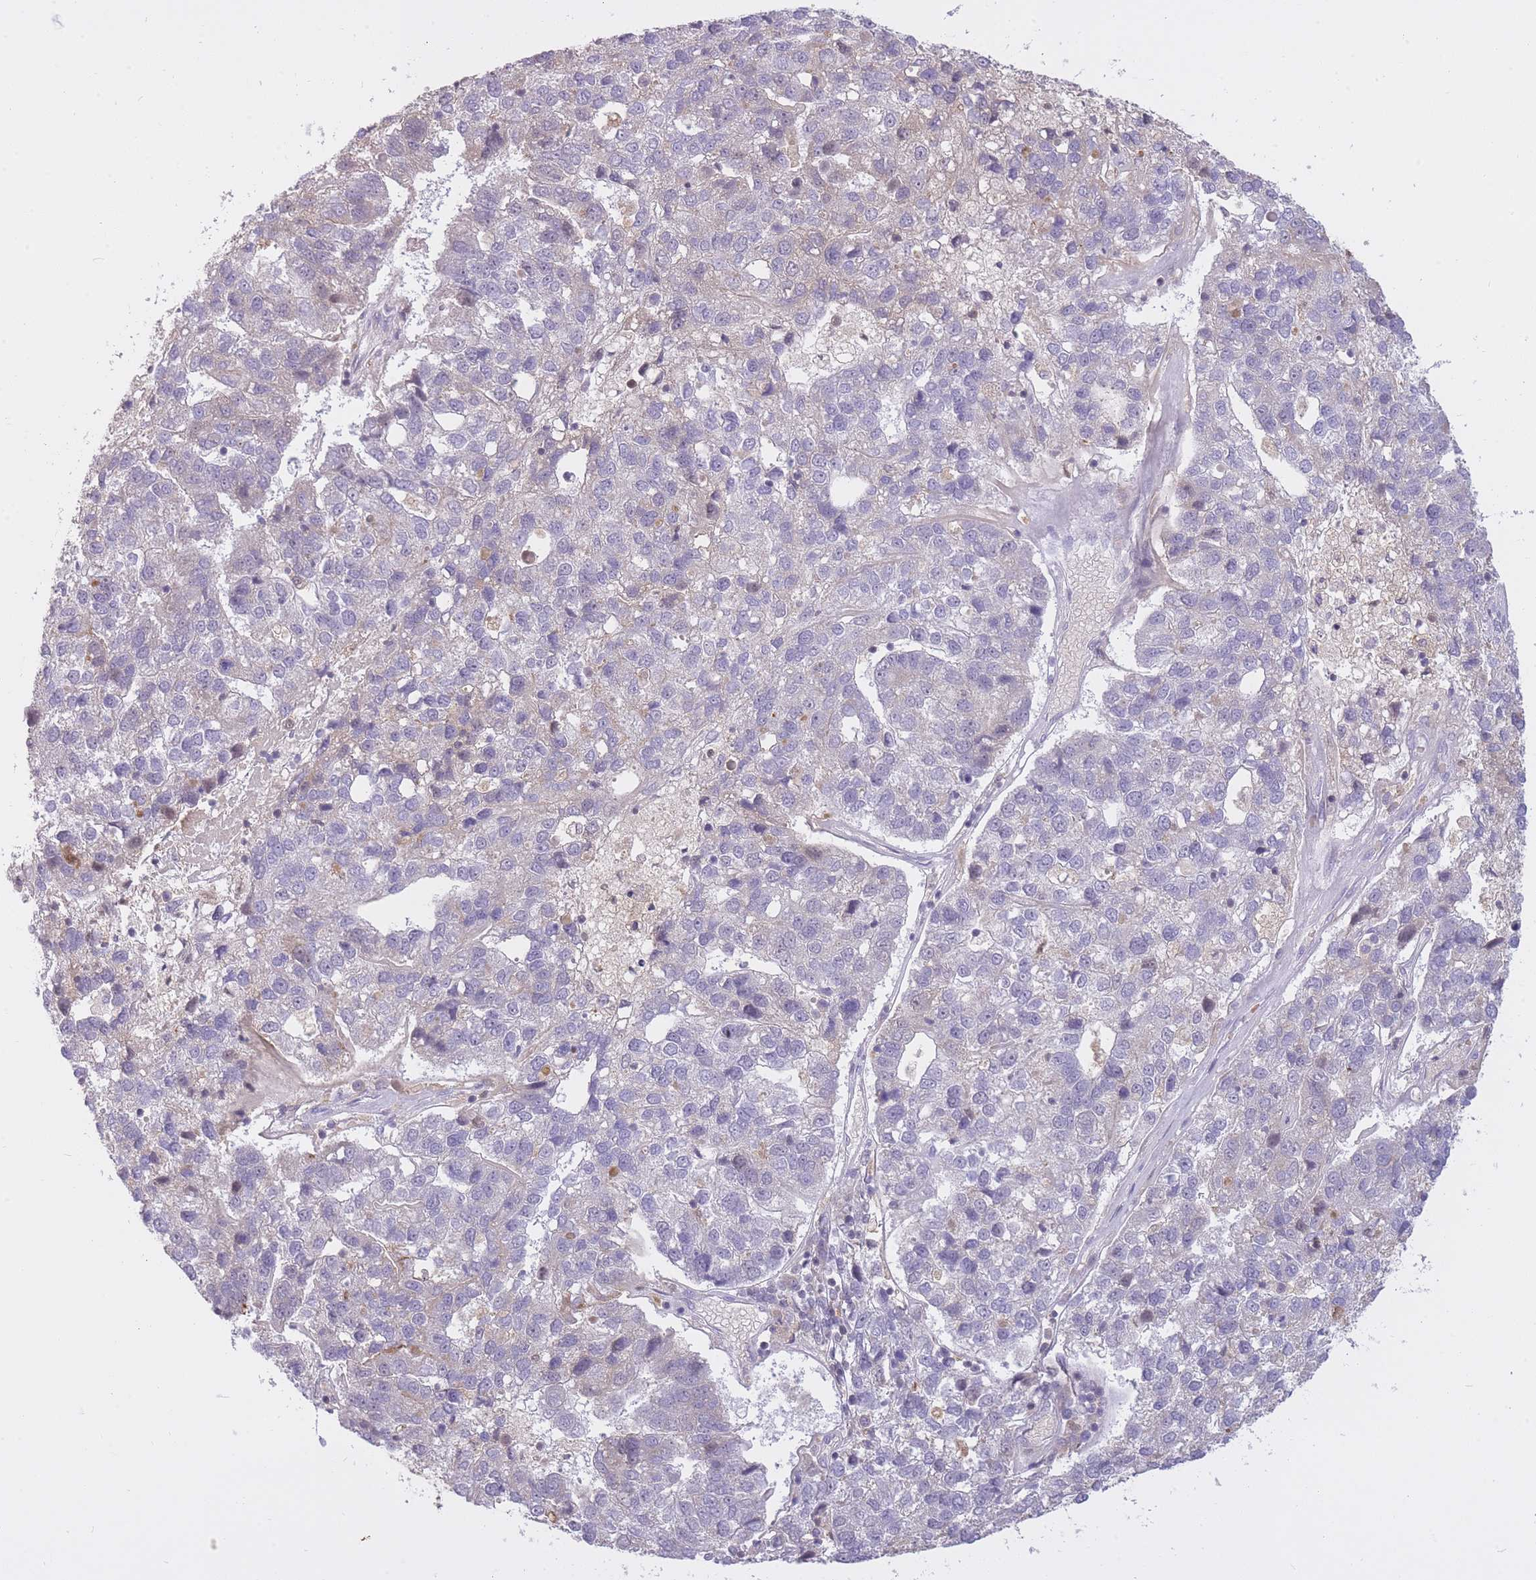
{"staining": {"intensity": "negative", "quantity": "none", "location": "none"}, "tissue": "pancreatic cancer", "cell_type": "Tumor cells", "image_type": "cancer", "snomed": [{"axis": "morphology", "description": "Adenocarcinoma, NOS"}, {"axis": "topography", "description": "Pancreas"}], "caption": "Human pancreatic cancer stained for a protein using immunohistochemistry demonstrates no expression in tumor cells.", "gene": "CXorf38", "patient": {"sex": "female", "age": 61}}